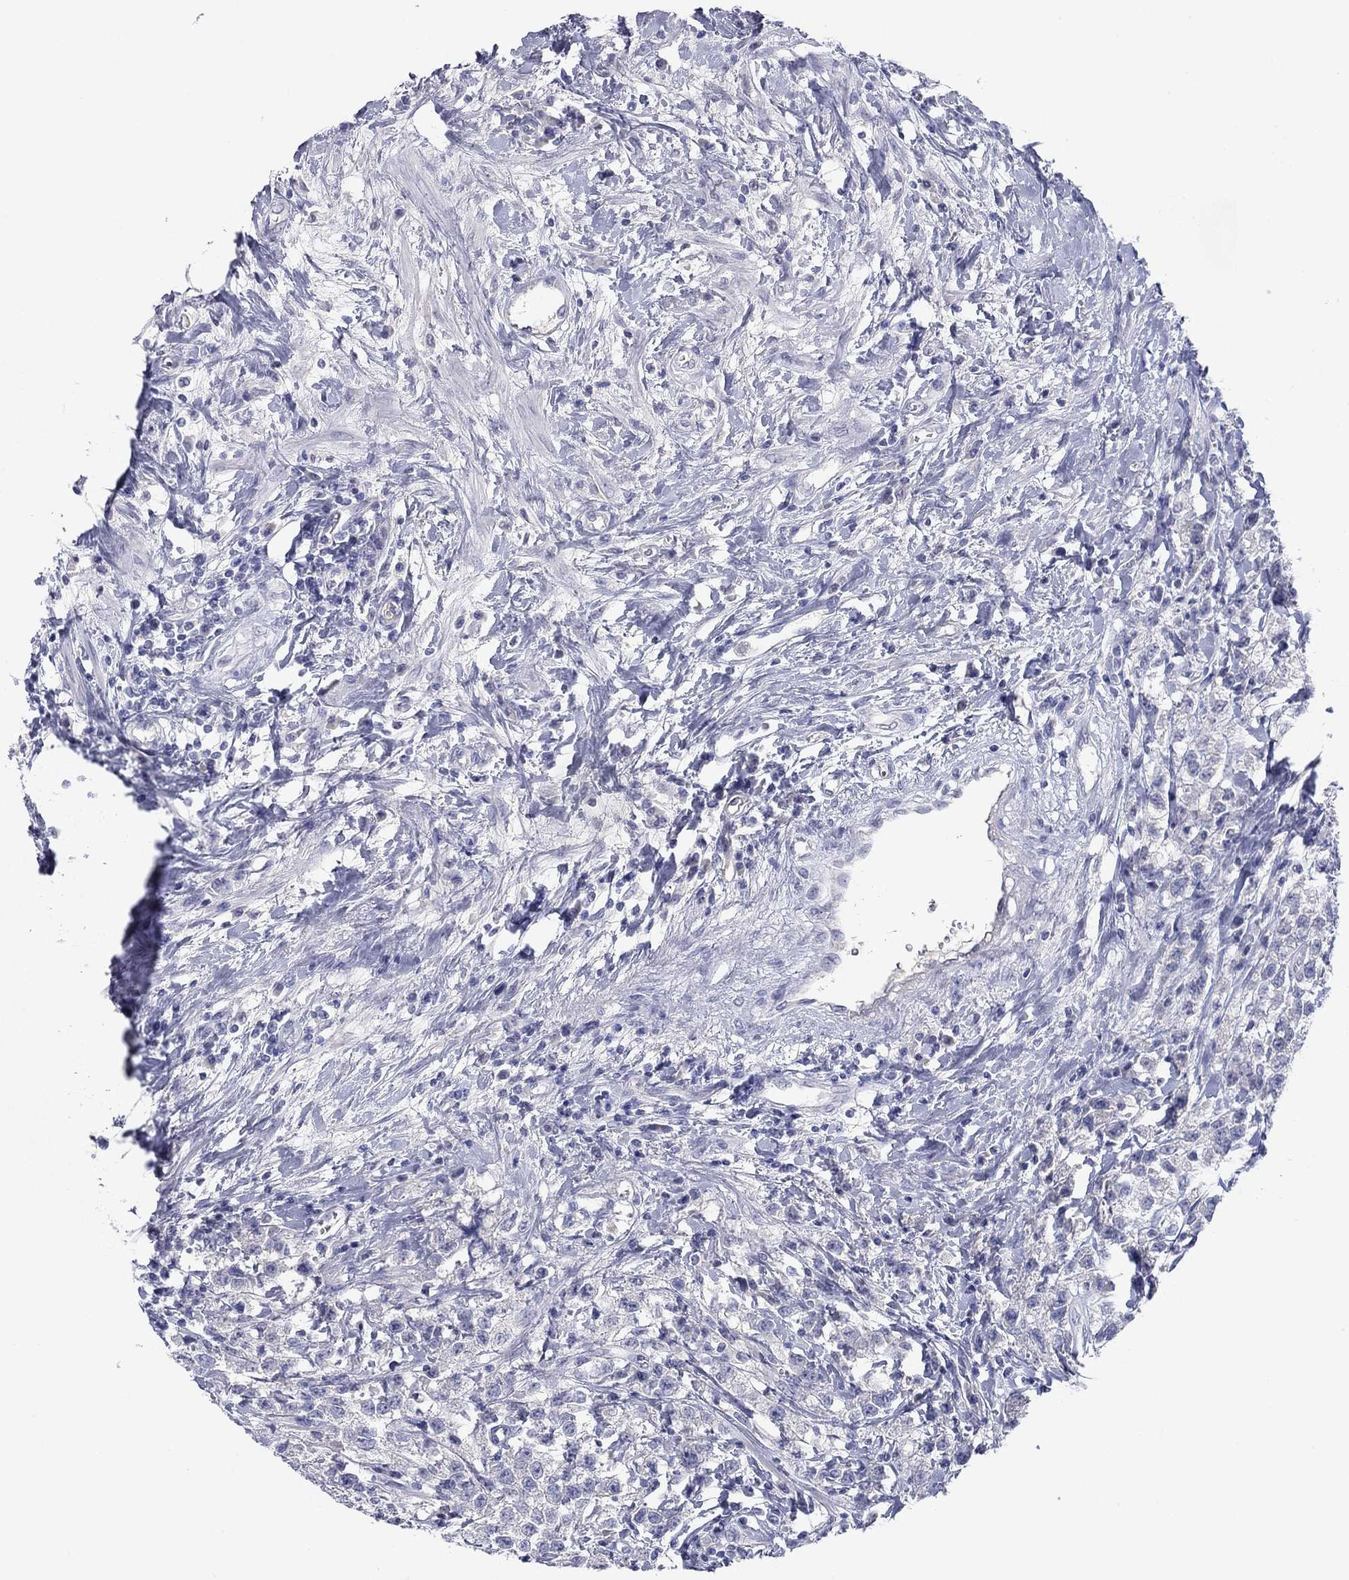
{"staining": {"intensity": "negative", "quantity": "none", "location": "none"}, "tissue": "testis cancer", "cell_type": "Tumor cells", "image_type": "cancer", "snomed": [{"axis": "morphology", "description": "Seminoma, NOS"}, {"axis": "topography", "description": "Testis"}], "caption": "Tumor cells are negative for protein expression in human testis cancer. The staining is performed using DAB (3,3'-diaminobenzidine) brown chromogen with nuclei counter-stained in using hematoxylin.", "gene": "PLS1", "patient": {"sex": "male", "age": 59}}